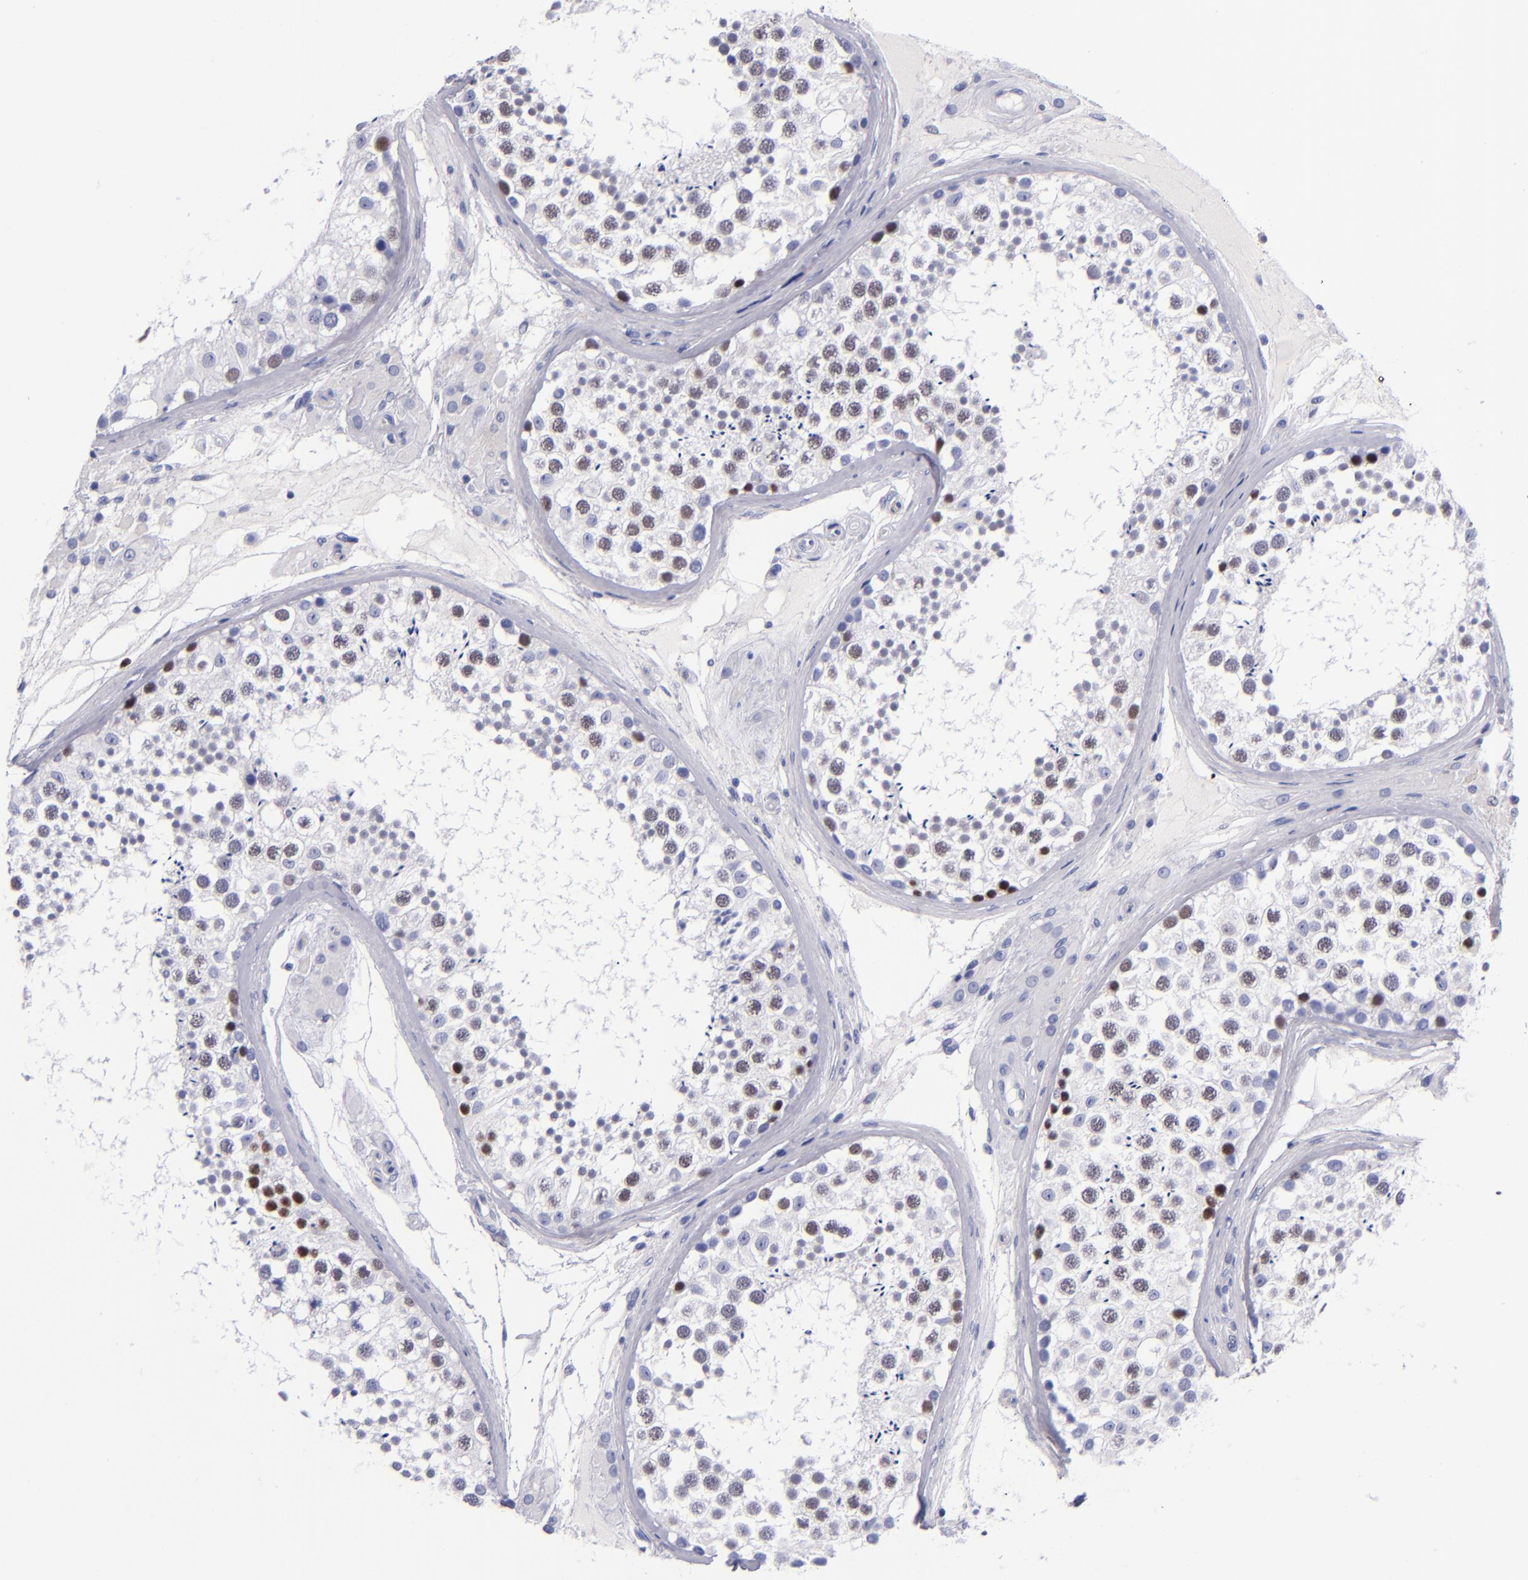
{"staining": {"intensity": "moderate", "quantity": "25%-75%", "location": "nuclear"}, "tissue": "testis", "cell_type": "Cells in seminiferous ducts", "image_type": "normal", "snomed": [{"axis": "morphology", "description": "Normal tissue, NOS"}, {"axis": "topography", "description": "Testis"}], "caption": "Immunohistochemical staining of normal human testis displays moderate nuclear protein positivity in about 25%-75% of cells in seminiferous ducts.", "gene": "MCM7", "patient": {"sex": "male", "age": 46}}